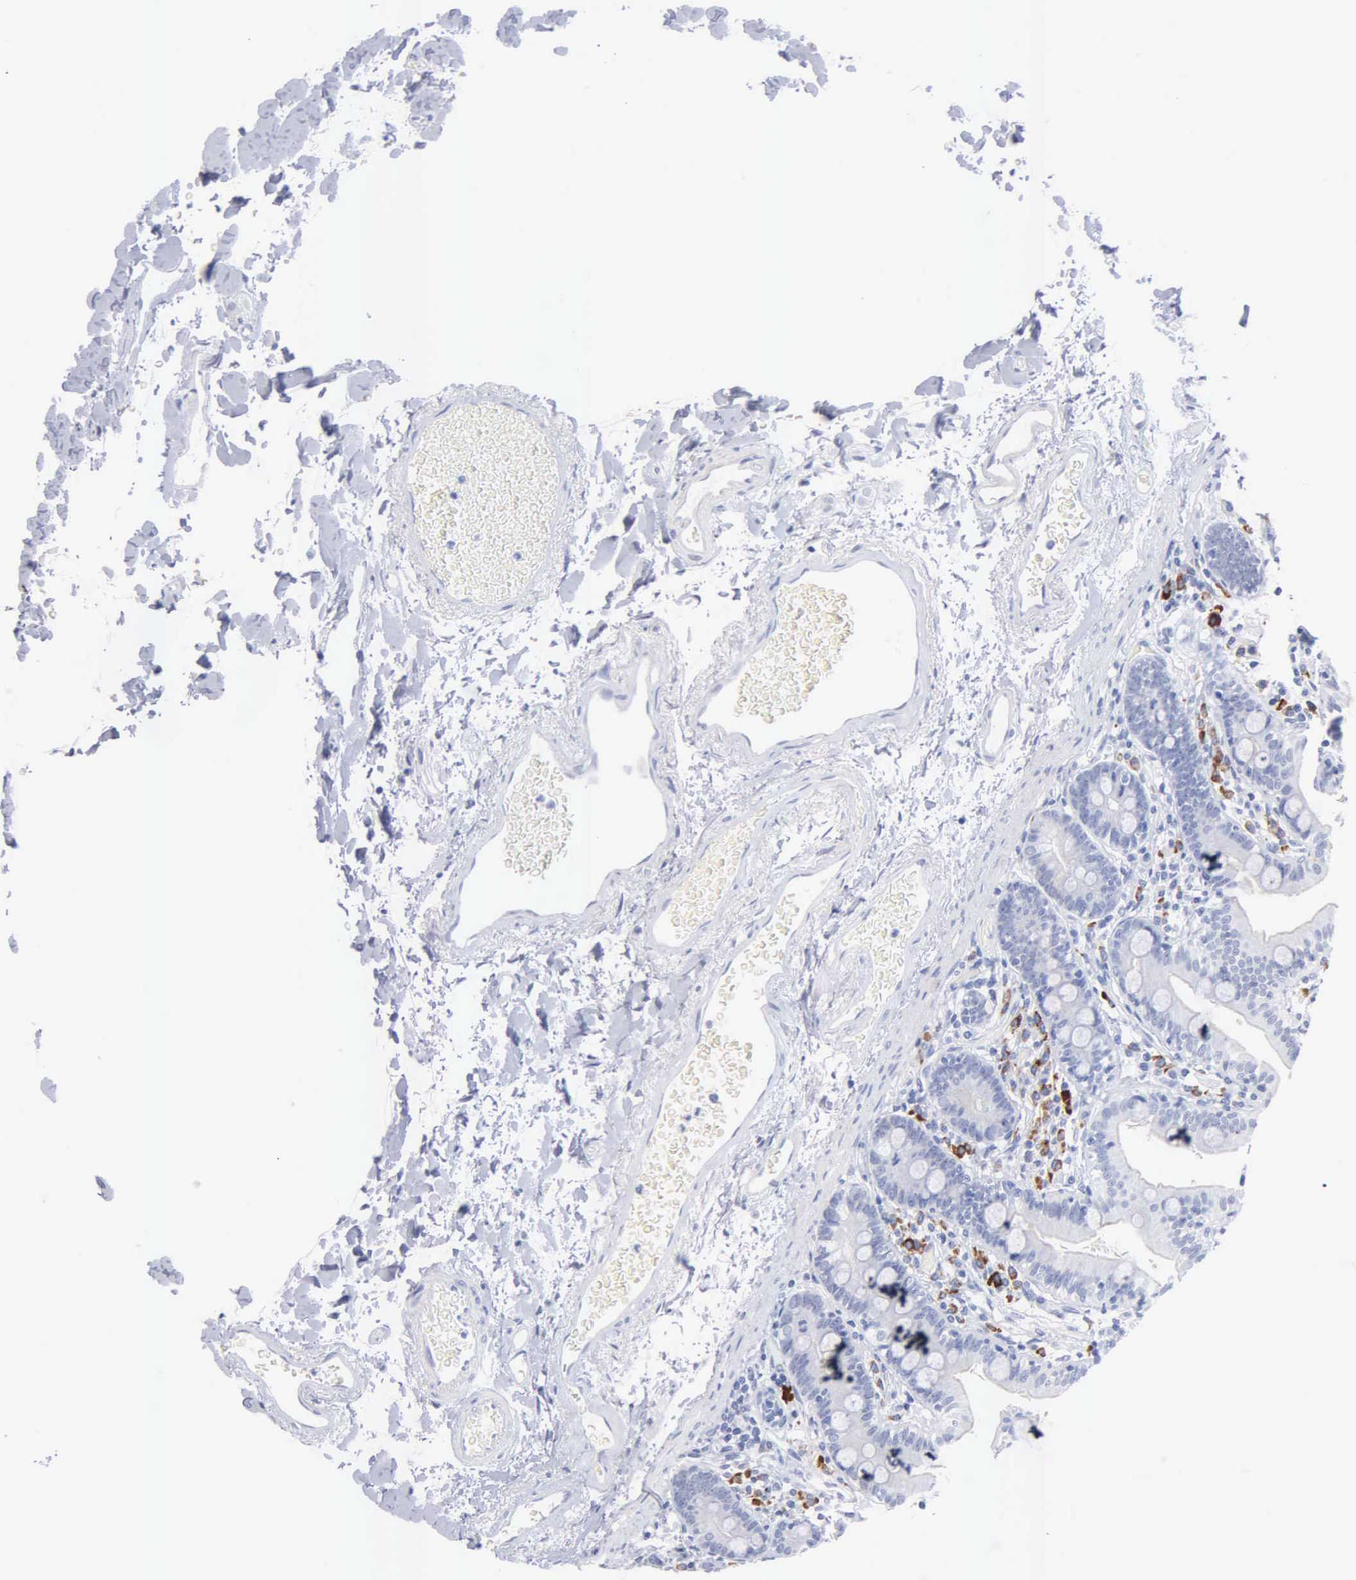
{"staining": {"intensity": "negative", "quantity": "none", "location": "none"}, "tissue": "duodenum", "cell_type": "Glandular cells", "image_type": "normal", "snomed": [{"axis": "morphology", "description": "Normal tissue, NOS"}, {"axis": "topography", "description": "Duodenum"}], "caption": "This is an IHC histopathology image of benign duodenum. There is no positivity in glandular cells.", "gene": "ASPHD2", "patient": {"sex": "male", "age": 70}}